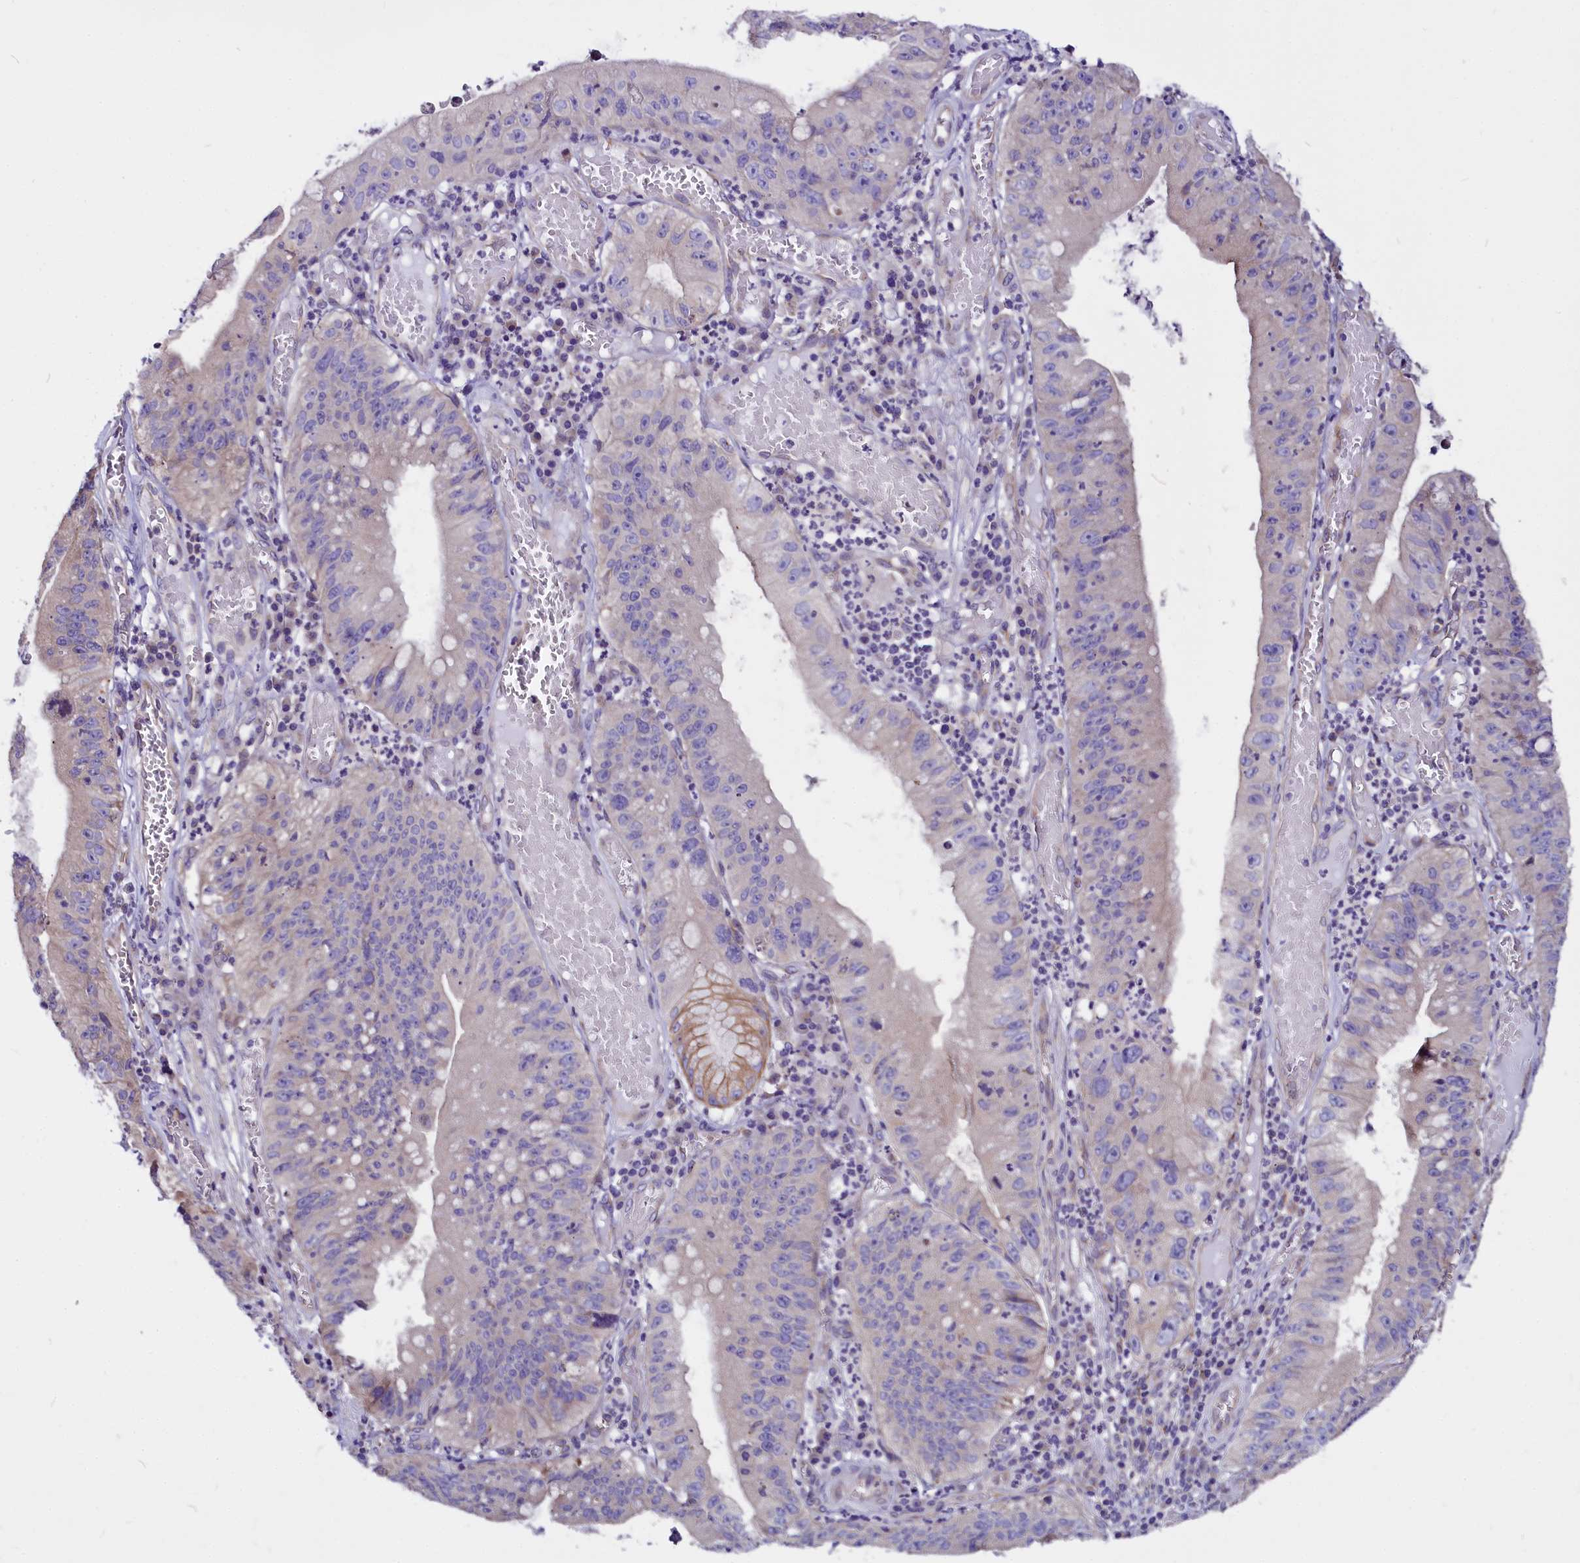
{"staining": {"intensity": "negative", "quantity": "none", "location": "none"}, "tissue": "stomach cancer", "cell_type": "Tumor cells", "image_type": "cancer", "snomed": [{"axis": "morphology", "description": "Adenocarcinoma, NOS"}, {"axis": "topography", "description": "Stomach"}], "caption": "Image shows no protein expression in tumor cells of stomach adenocarcinoma tissue.", "gene": "CEP170", "patient": {"sex": "male", "age": 59}}